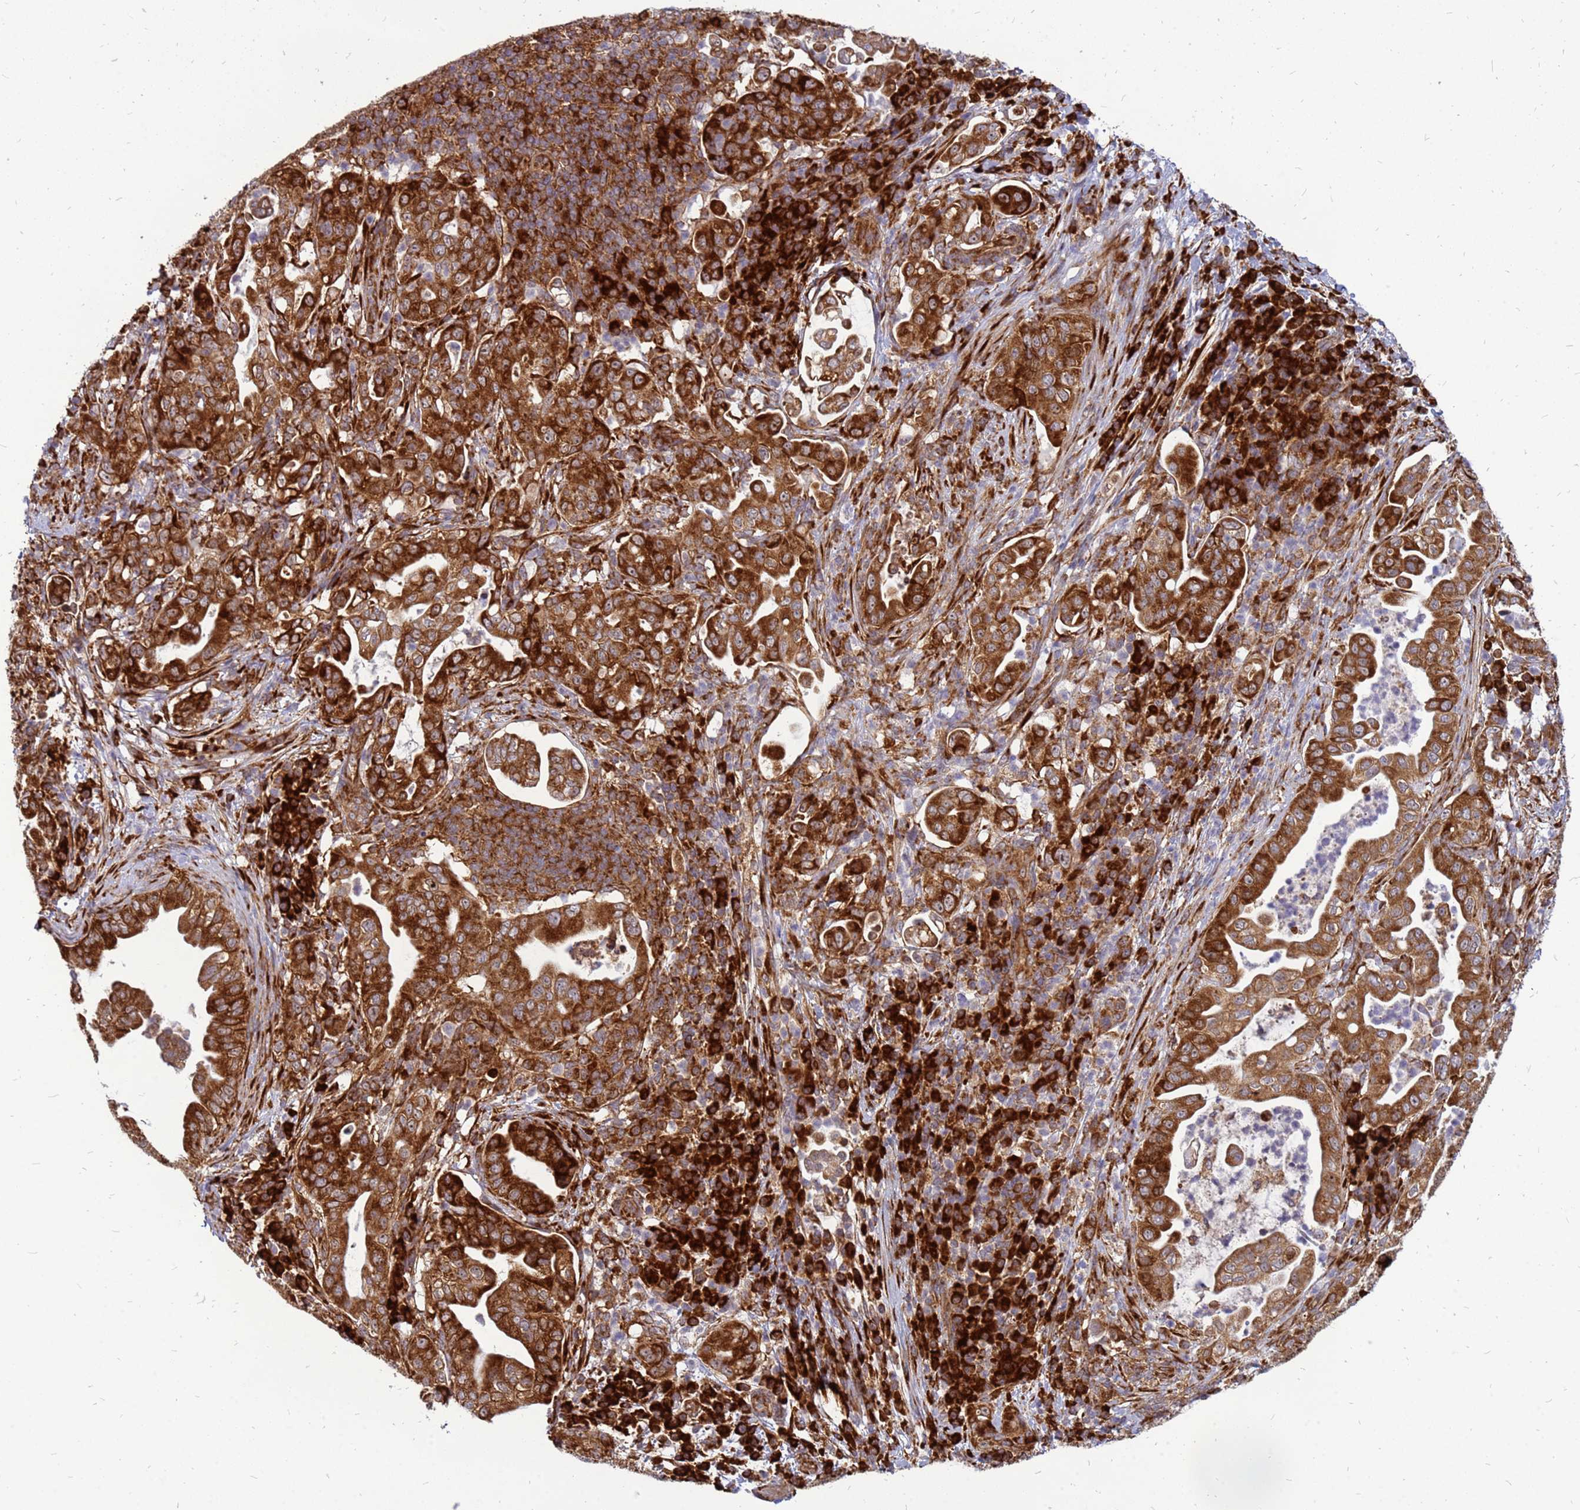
{"staining": {"intensity": "strong", "quantity": ">75%", "location": "cytoplasmic/membranous,nuclear"}, "tissue": "pancreatic cancer", "cell_type": "Tumor cells", "image_type": "cancer", "snomed": [{"axis": "morphology", "description": "Normal tissue, NOS"}, {"axis": "morphology", "description": "Adenocarcinoma, NOS"}, {"axis": "topography", "description": "Lymph node"}, {"axis": "topography", "description": "Pancreas"}], "caption": "The image reveals immunohistochemical staining of adenocarcinoma (pancreatic). There is strong cytoplasmic/membranous and nuclear expression is present in approximately >75% of tumor cells.", "gene": "RPL8", "patient": {"sex": "female", "age": 67}}